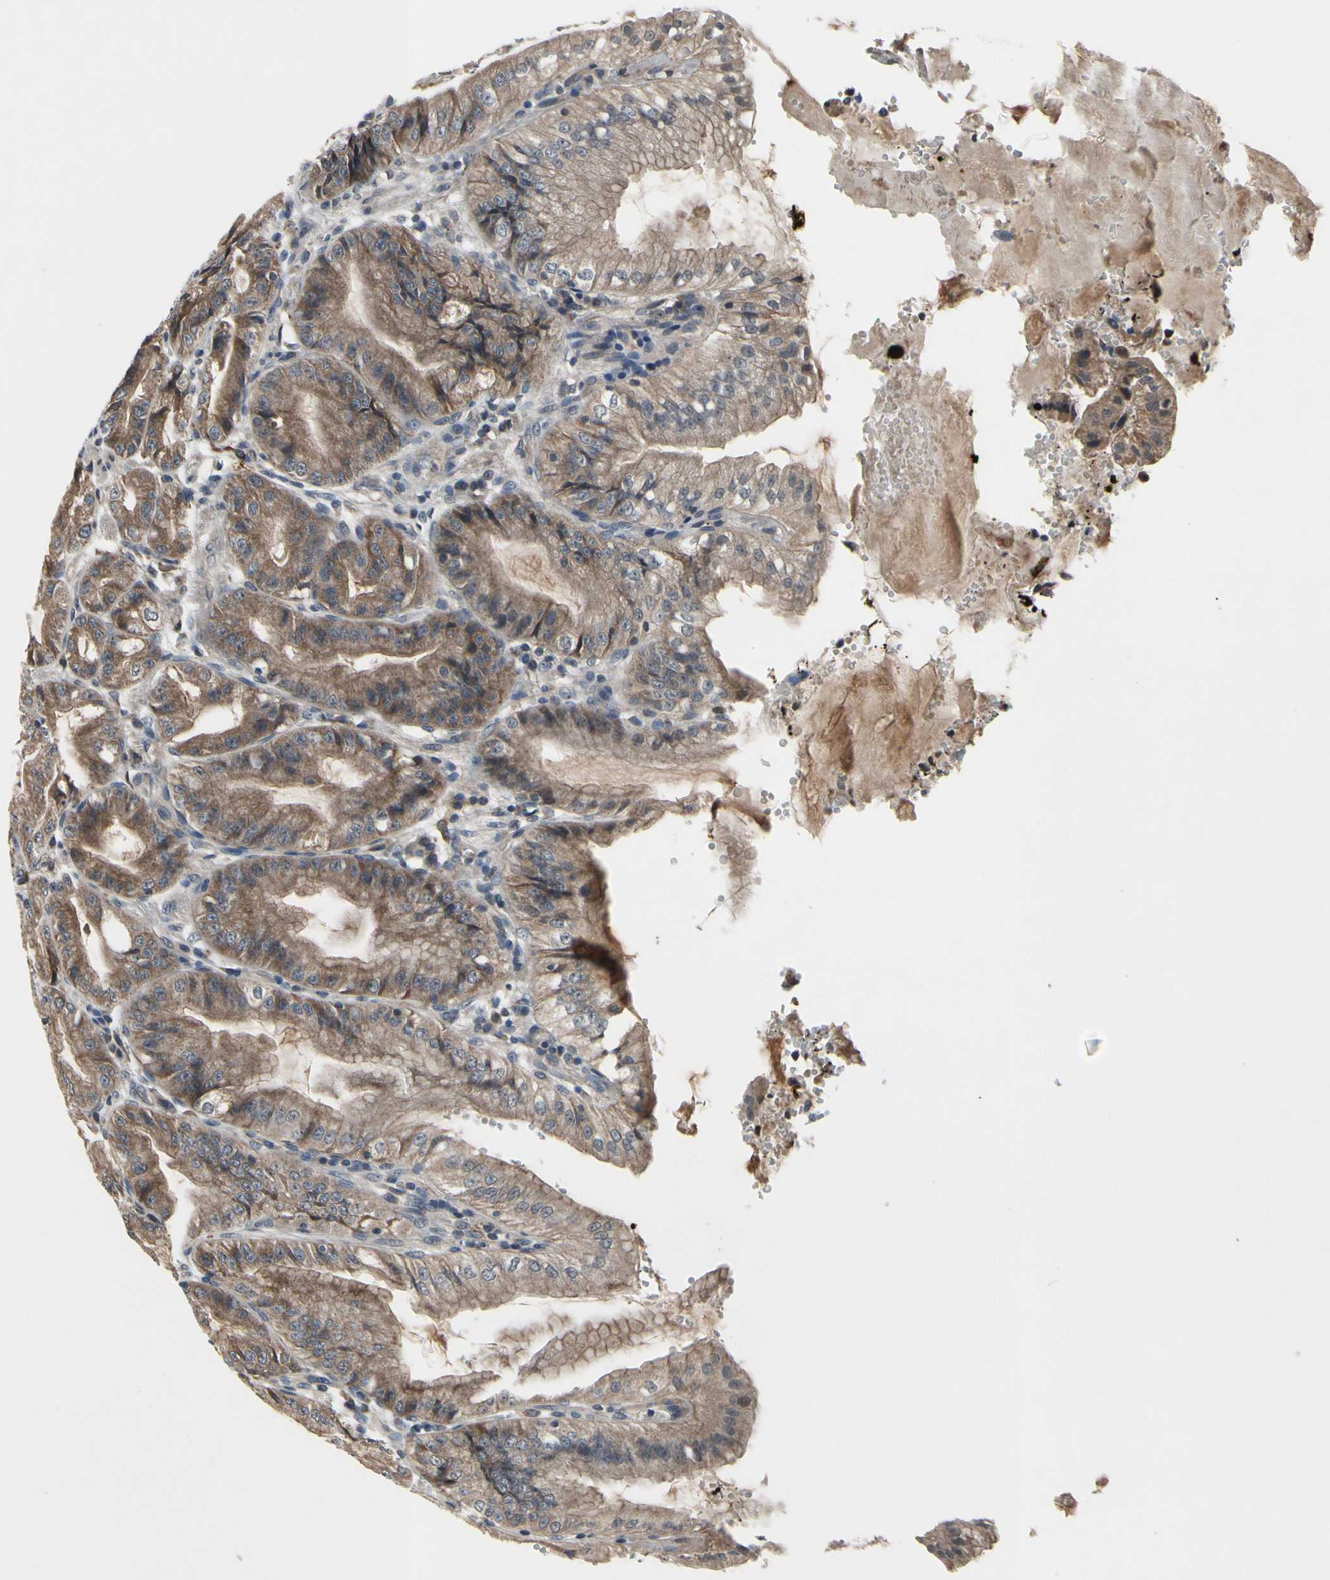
{"staining": {"intensity": "moderate", "quantity": ">75%", "location": "cytoplasmic/membranous"}, "tissue": "stomach", "cell_type": "Glandular cells", "image_type": "normal", "snomed": [{"axis": "morphology", "description": "Normal tissue, NOS"}, {"axis": "topography", "description": "Stomach, lower"}], "caption": "Immunohistochemical staining of normal stomach exhibits >75% levels of moderate cytoplasmic/membranous protein positivity in about >75% of glandular cells.", "gene": "MBTPS2", "patient": {"sex": "male", "age": 71}}